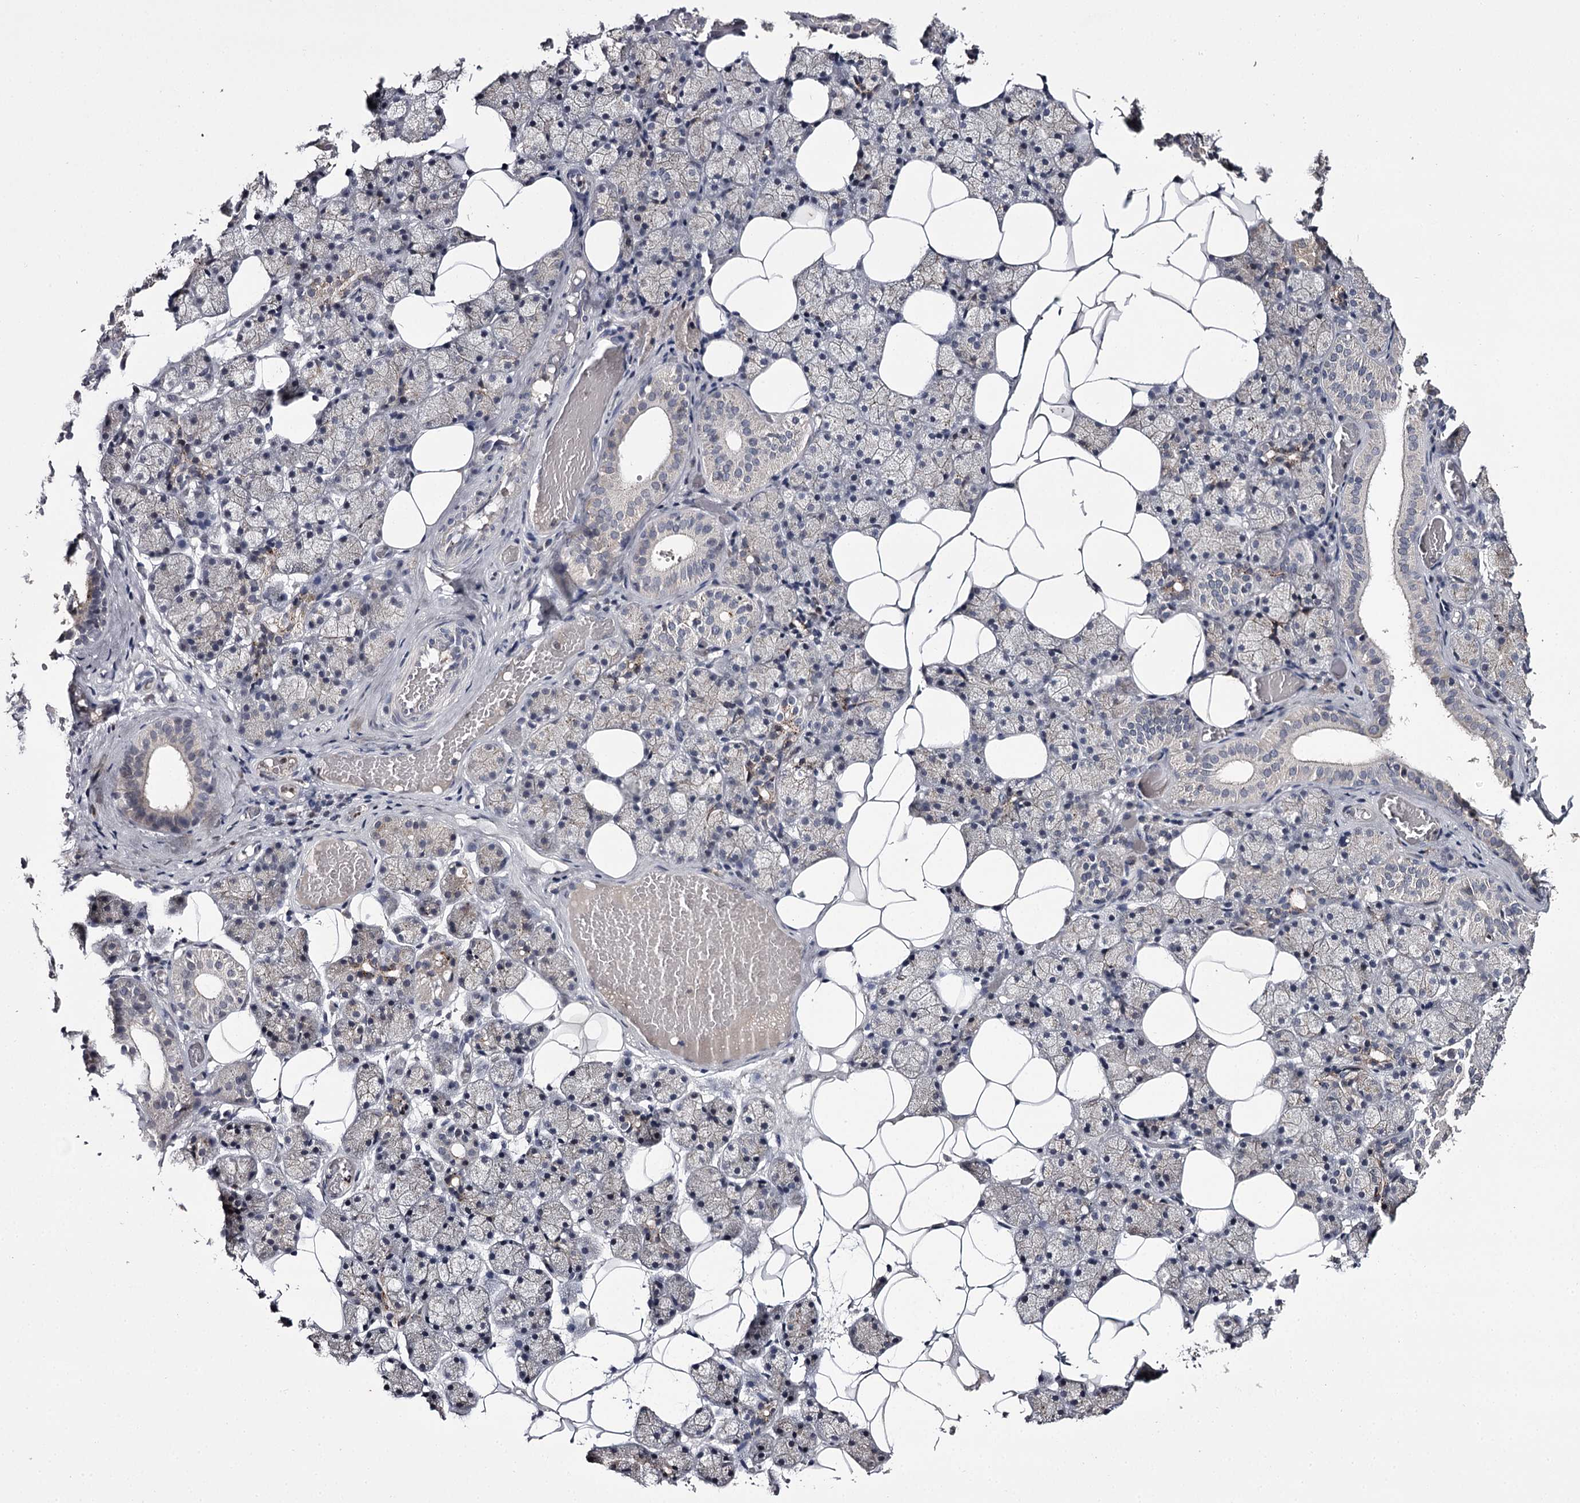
{"staining": {"intensity": "negative", "quantity": "none", "location": "none"}, "tissue": "salivary gland", "cell_type": "Glandular cells", "image_type": "normal", "snomed": [{"axis": "morphology", "description": "Normal tissue, NOS"}, {"axis": "topography", "description": "Salivary gland"}], "caption": "IHC image of benign salivary gland: human salivary gland stained with DAB reveals no significant protein staining in glandular cells.", "gene": "SLC32A1", "patient": {"sex": "female", "age": 33}}